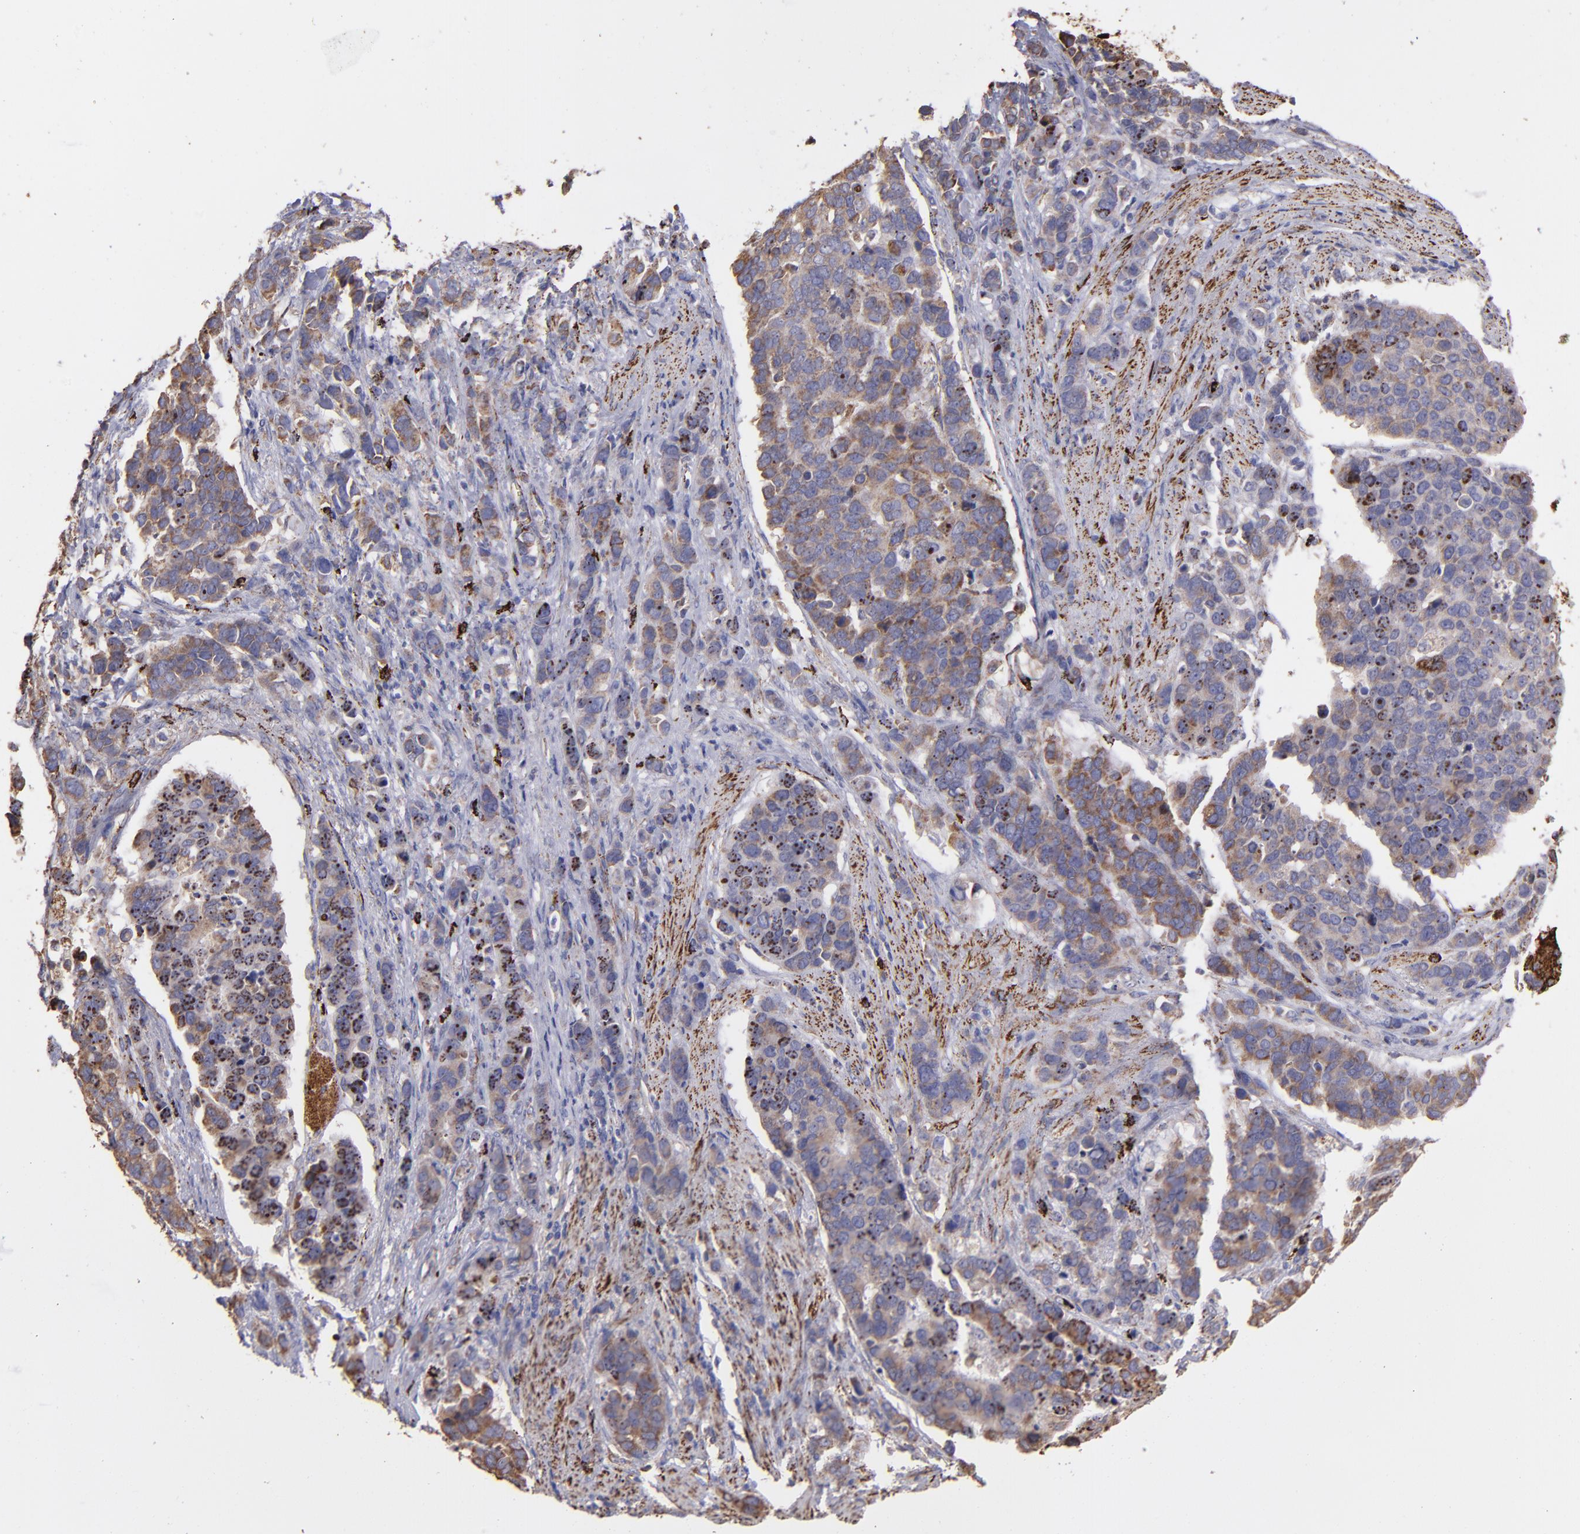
{"staining": {"intensity": "weak", "quantity": ">75%", "location": "cytoplasmic/membranous"}, "tissue": "stomach cancer", "cell_type": "Tumor cells", "image_type": "cancer", "snomed": [{"axis": "morphology", "description": "Adenocarcinoma, NOS"}, {"axis": "topography", "description": "Stomach, upper"}], "caption": "Weak cytoplasmic/membranous expression is seen in approximately >75% of tumor cells in stomach cancer.", "gene": "MAOB", "patient": {"sex": "male", "age": 71}}